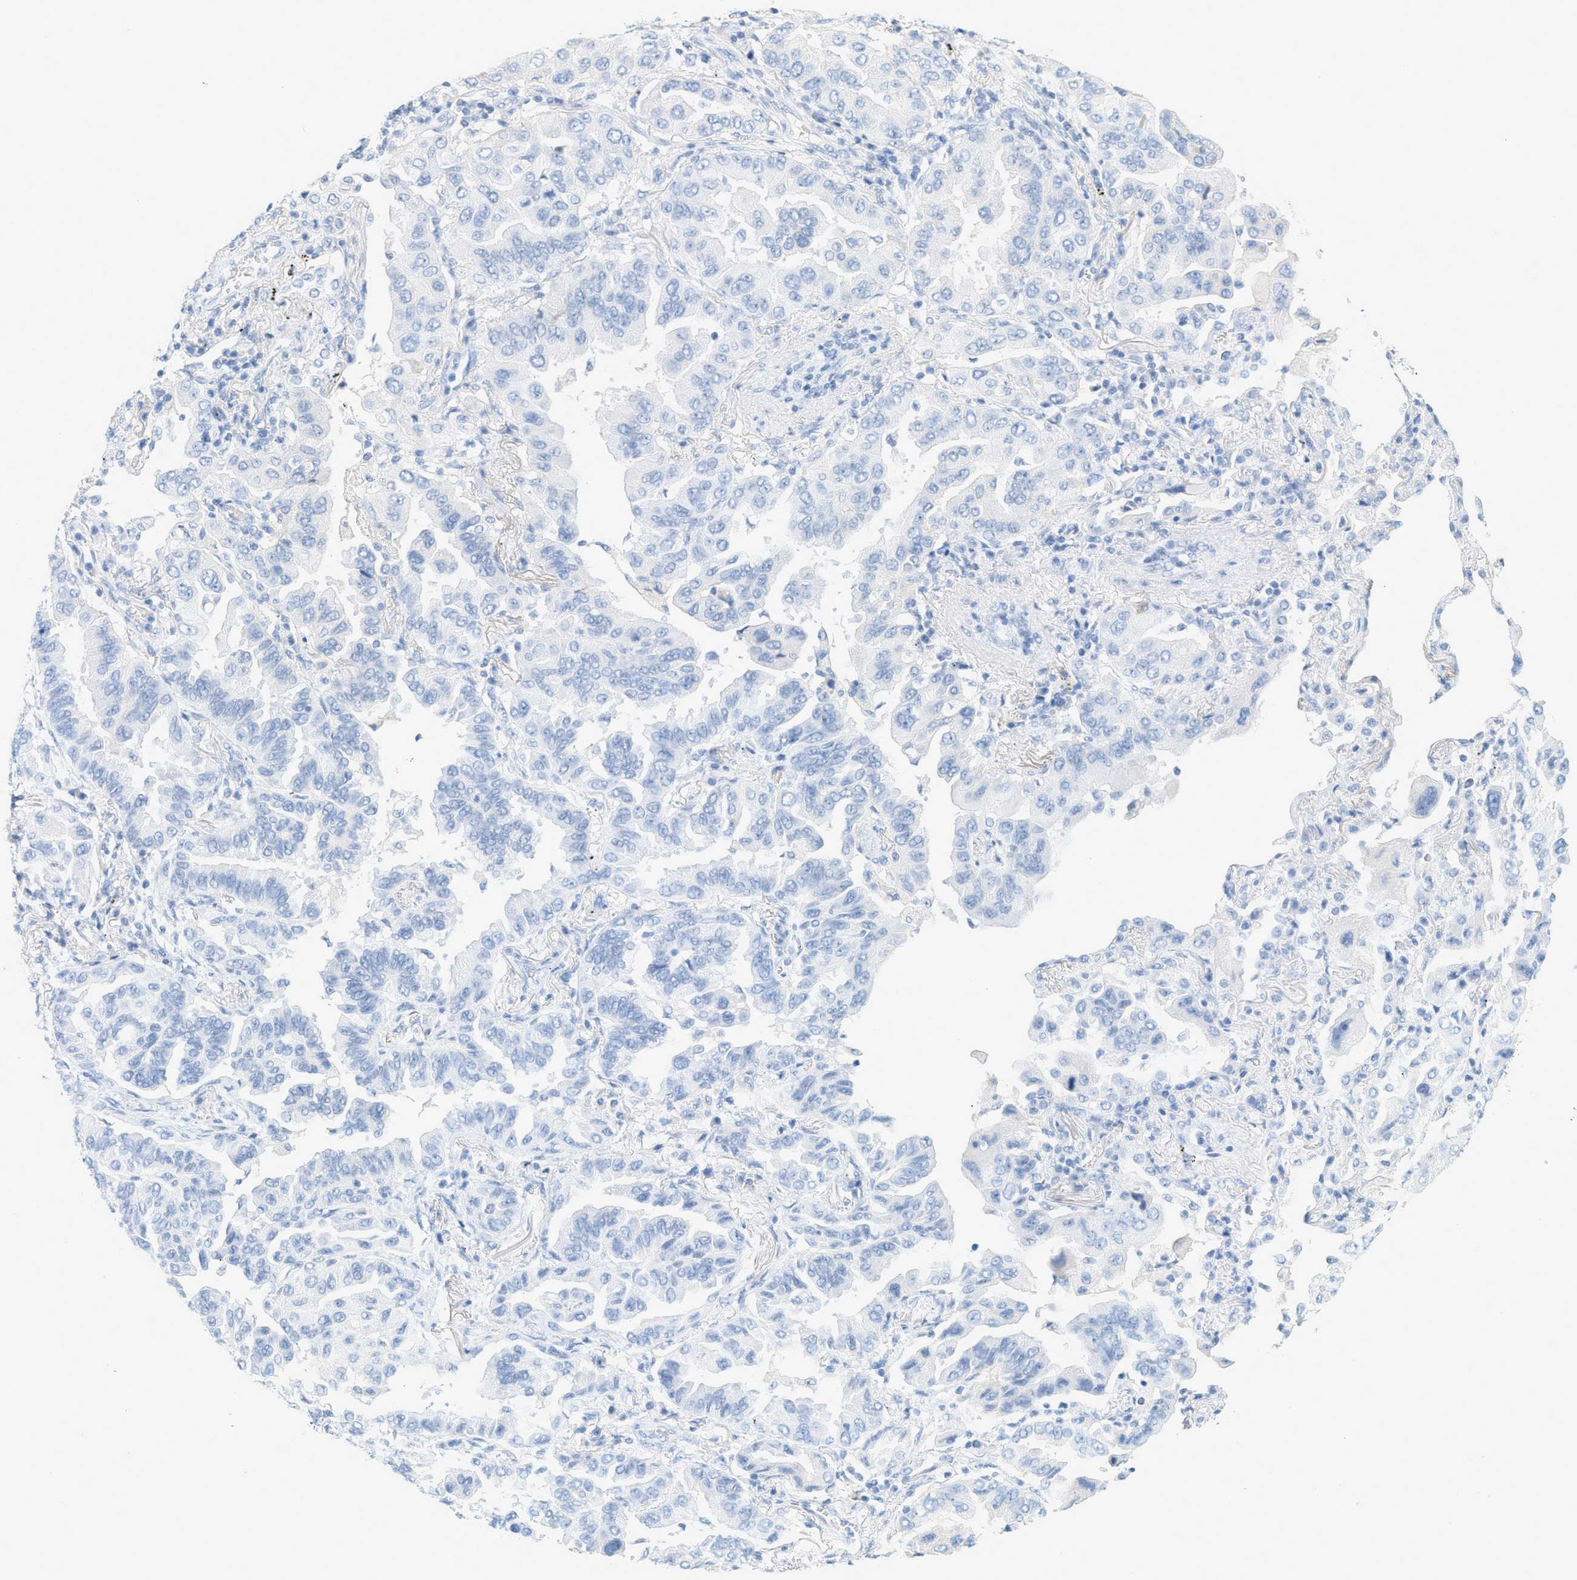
{"staining": {"intensity": "negative", "quantity": "none", "location": "none"}, "tissue": "lung cancer", "cell_type": "Tumor cells", "image_type": "cancer", "snomed": [{"axis": "morphology", "description": "Adenocarcinoma, NOS"}, {"axis": "topography", "description": "Lung"}], "caption": "Tumor cells are negative for protein expression in human lung cancer (adenocarcinoma). (Stains: DAB immunohistochemistry with hematoxylin counter stain, Microscopy: brightfield microscopy at high magnification).", "gene": "PAPPA", "patient": {"sex": "female", "age": 65}}